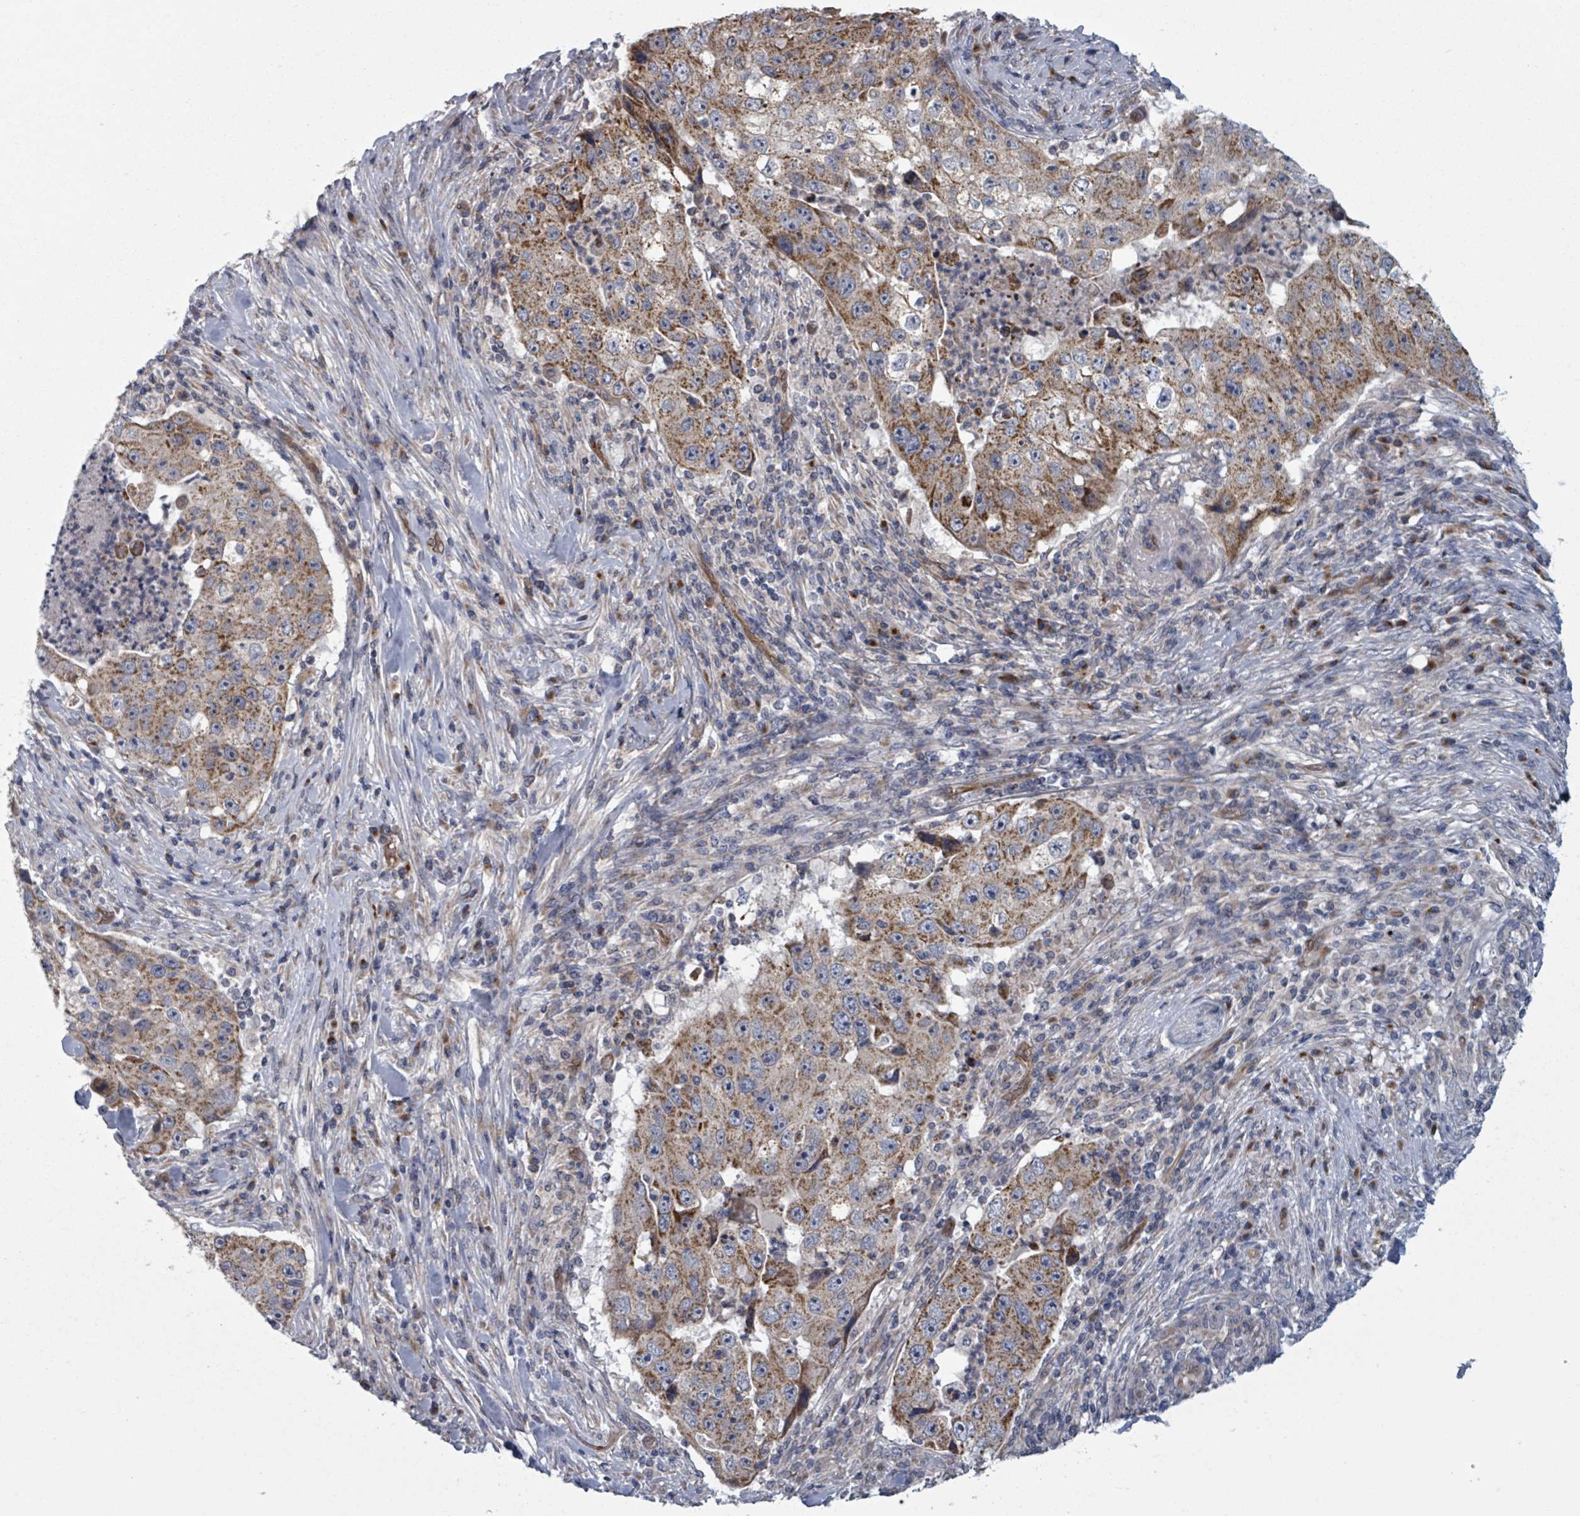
{"staining": {"intensity": "moderate", "quantity": ">75%", "location": "cytoplasmic/membranous"}, "tissue": "lung cancer", "cell_type": "Tumor cells", "image_type": "cancer", "snomed": [{"axis": "morphology", "description": "Squamous cell carcinoma, NOS"}, {"axis": "topography", "description": "Lung"}], "caption": "Brown immunohistochemical staining in squamous cell carcinoma (lung) displays moderate cytoplasmic/membranous staining in about >75% of tumor cells.", "gene": "FKBP1A", "patient": {"sex": "male", "age": 64}}